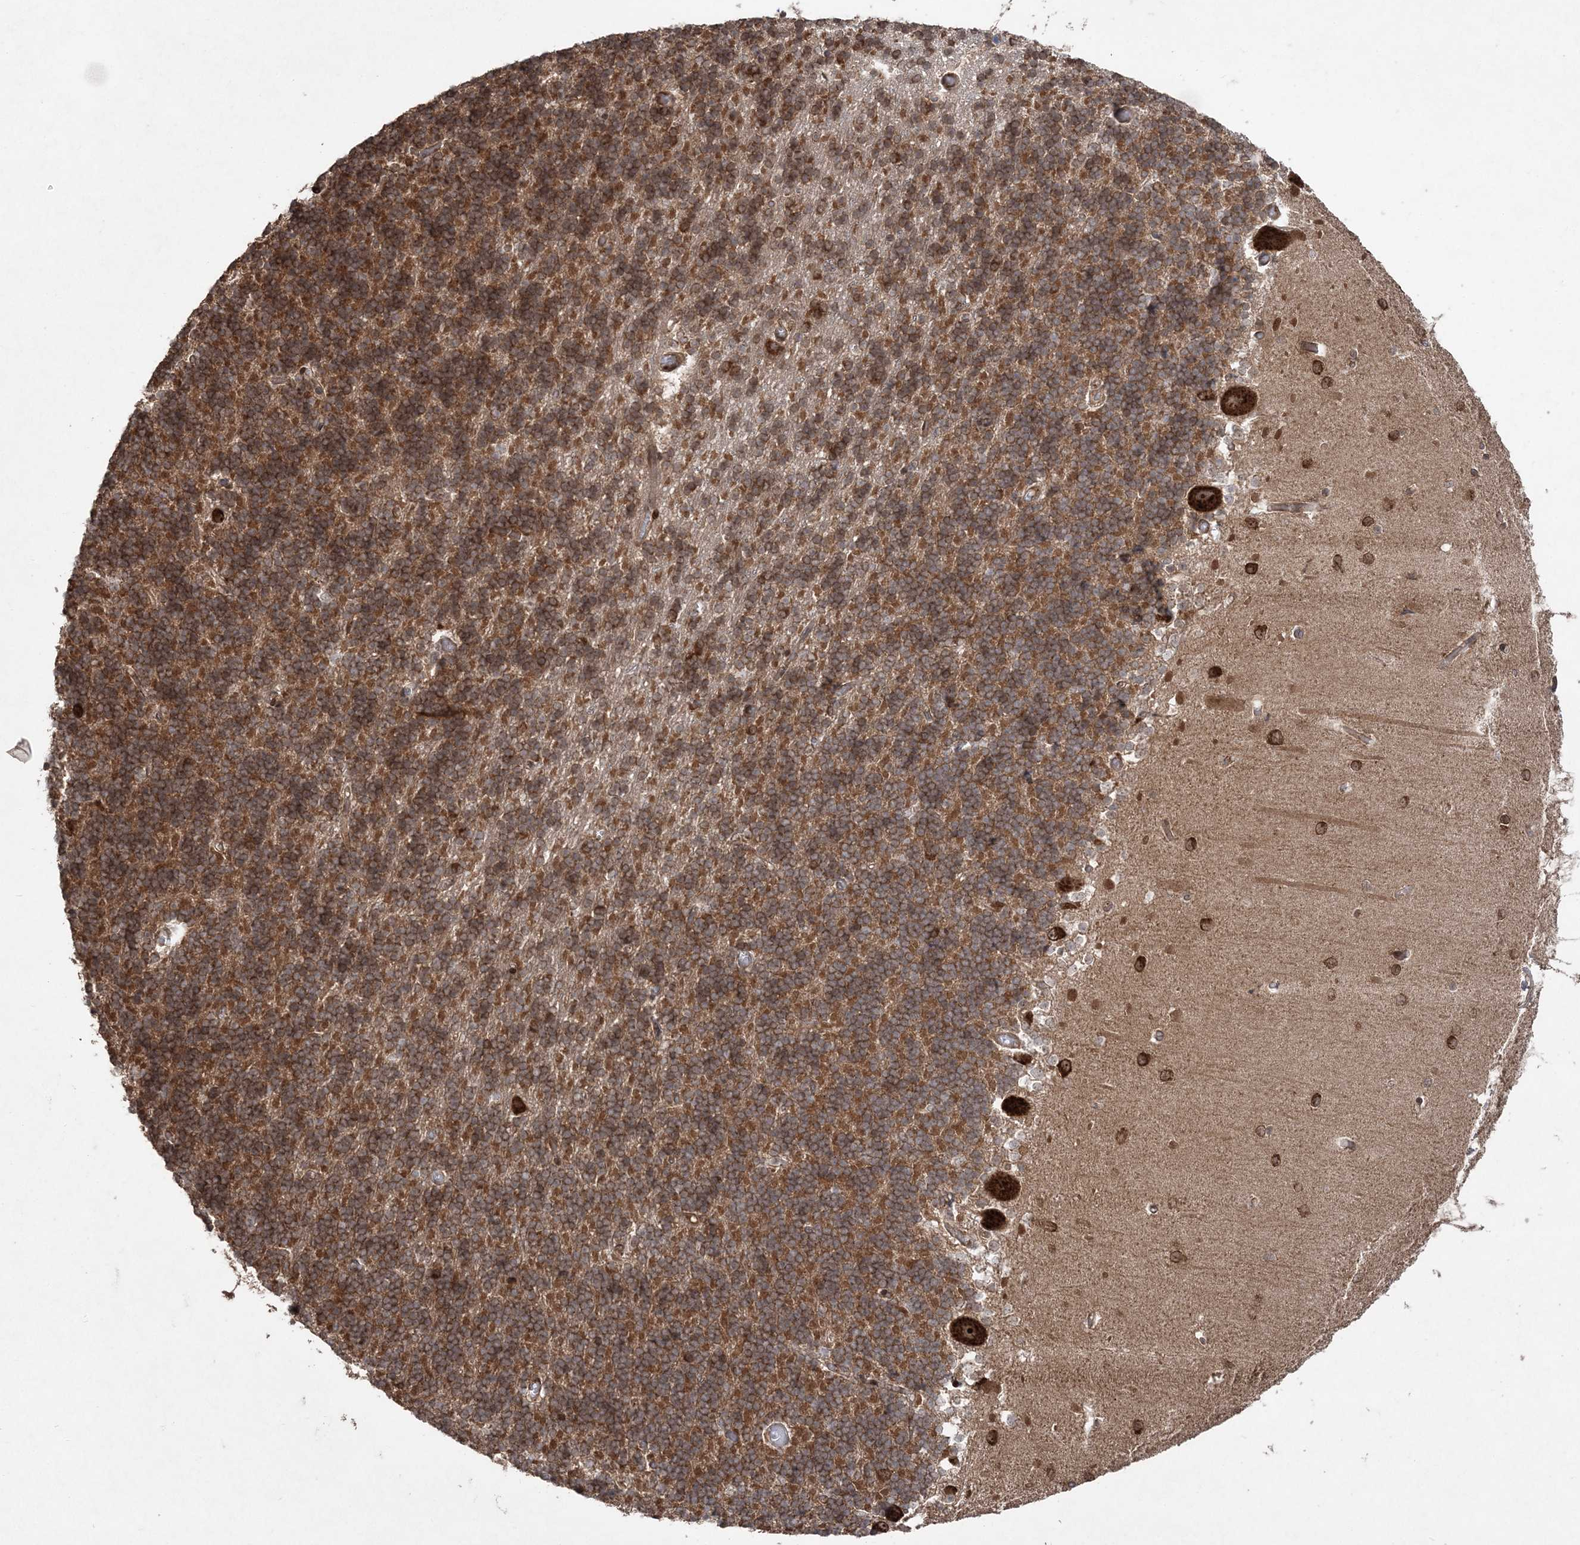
{"staining": {"intensity": "moderate", "quantity": ">75%", "location": "cytoplasmic/membranous"}, "tissue": "cerebellum", "cell_type": "Cells in granular layer", "image_type": "normal", "snomed": [{"axis": "morphology", "description": "Normal tissue, NOS"}, {"axis": "topography", "description": "Cerebellum"}], "caption": "Protein expression analysis of benign human cerebellum reveals moderate cytoplasmic/membranous staining in approximately >75% of cells in granular layer.", "gene": "SERINC1", "patient": {"sex": "male", "age": 37}}